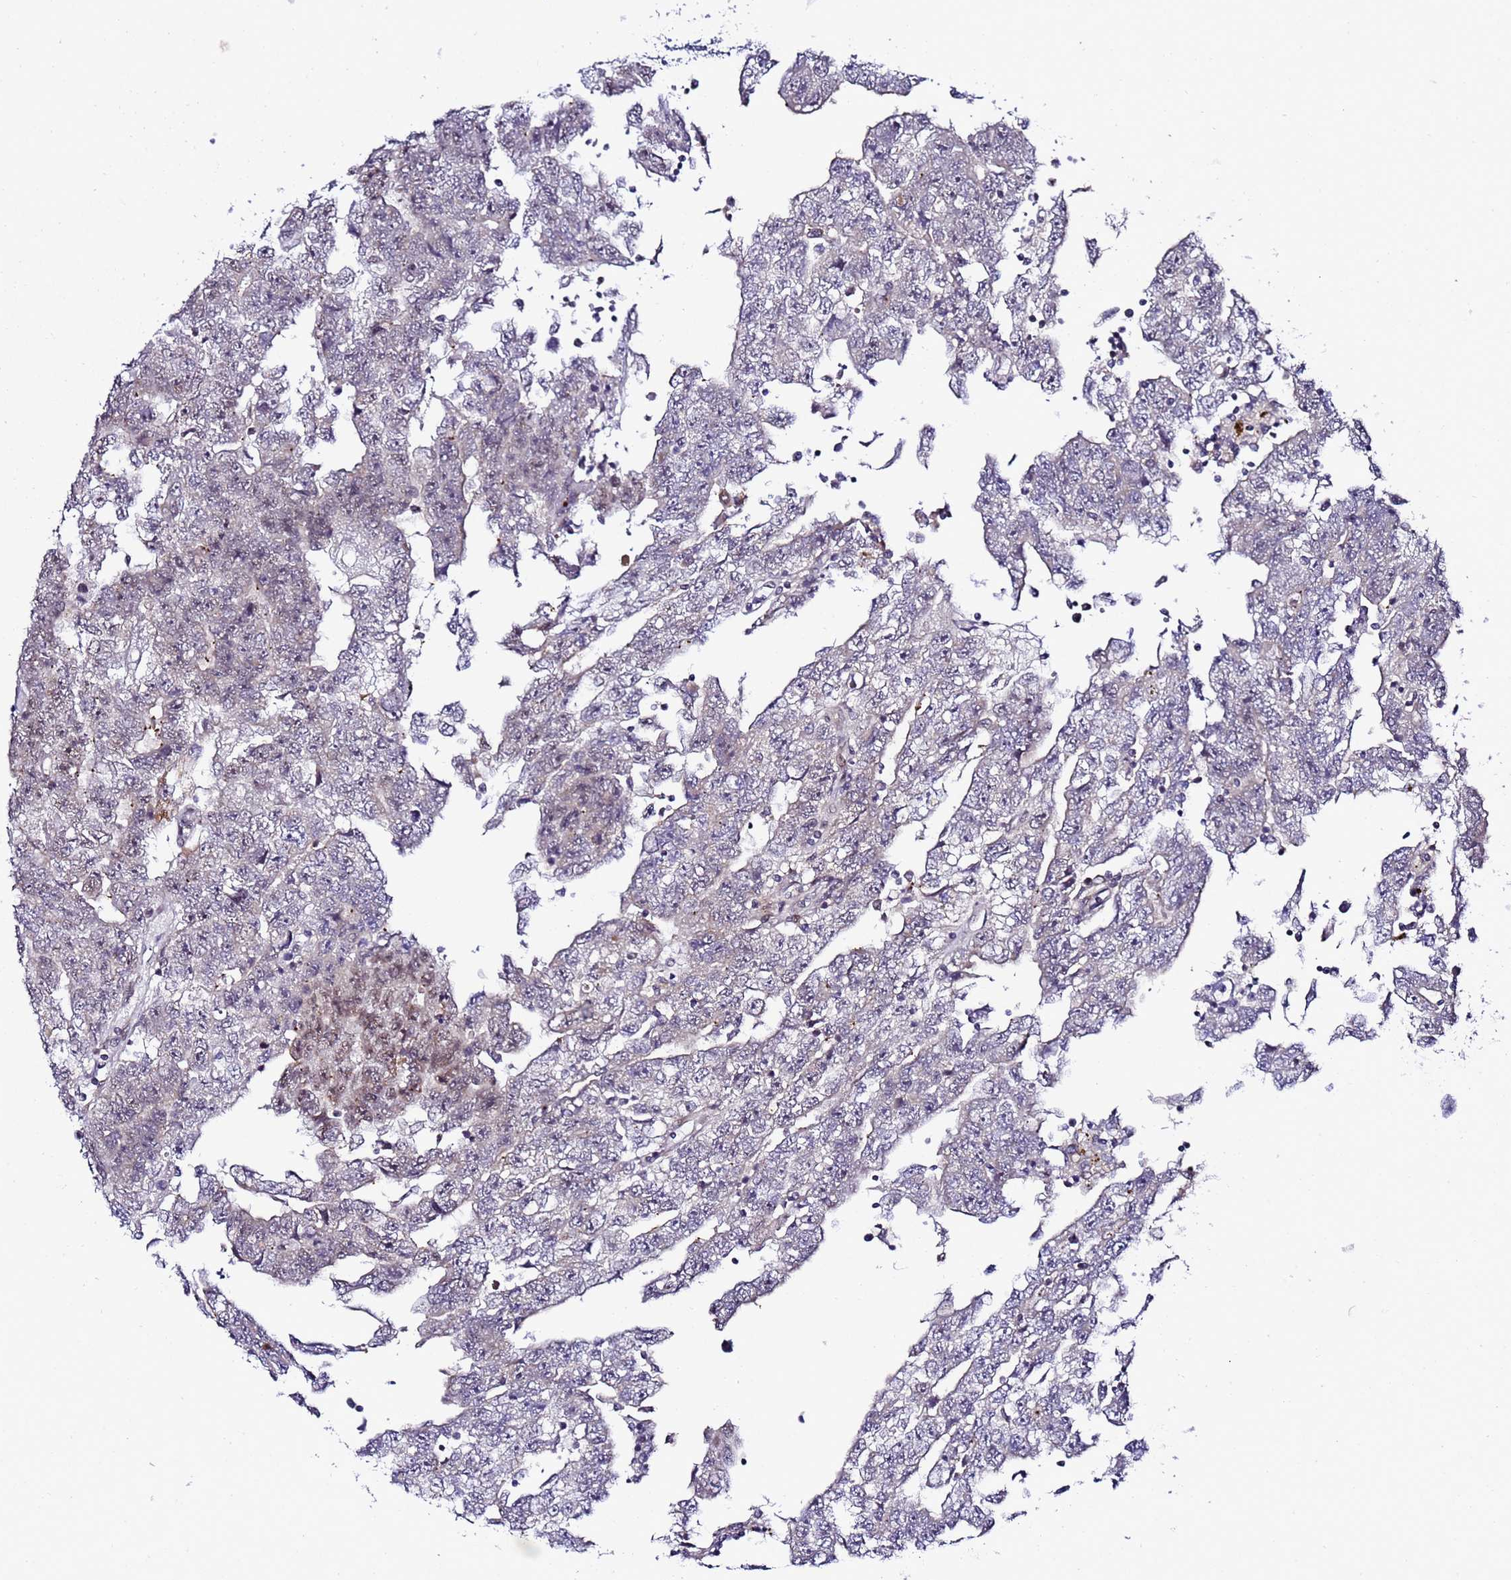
{"staining": {"intensity": "negative", "quantity": "none", "location": "none"}, "tissue": "testis cancer", "cell_type": "Tumor cells", "image_type": "cancer", "snomed": [{"axis": "morphology", "description": "Carcinoma, Embryonal, NOS"}, {"axis": "topography", "description": "Testis"}], "caption": "IHC histopathology image of neoplastic tissue: human embryonal carcinoma (testis) stained with DAB (3,3'-diaminobenzidine) reveals no significant protein positivity in tumor cells. The staining is performed using DAB (3,3'-diaminobenzidine) brown chromogen with nuclei counter-stained in using hematoxylin.", "gene": "C19orf47", "patient": {"sex": "male", "age": 25}}